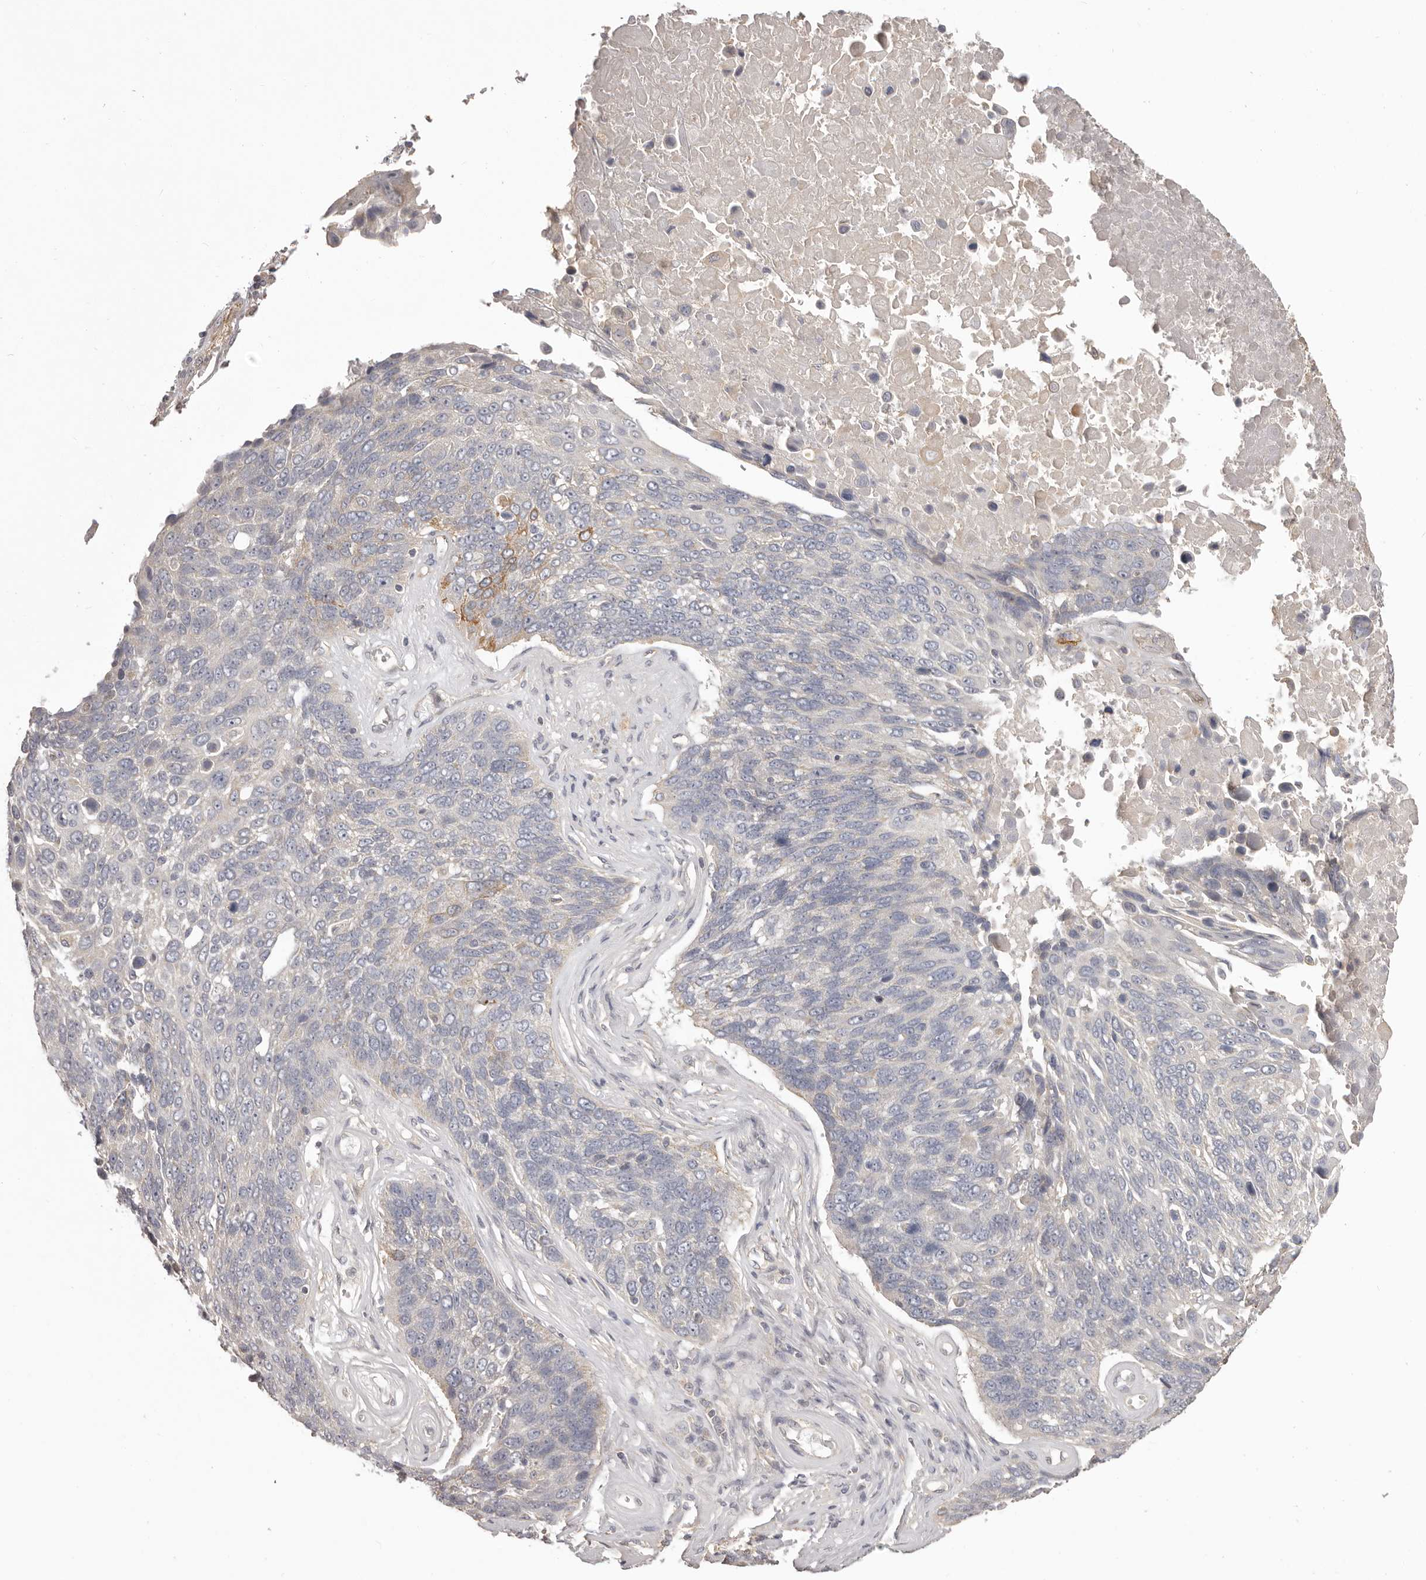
{"staining": {"intensity": "negative", "quantity": "none", "location": "none"}, "tissue": "lung cancer", "cell_type": "Tumor cells", "image_type": "cancer", "snomed": [{"axis": "morphology", "description": "Squamous cell carcinoma, NOS"}, {"axis": "topography", "description": "Lung"}], "caption": "Human lung cancer (squamous cell carcinoma) stained for a protein using immunohistochemistry (IHC) shows no positivity in tumor cells.", "gene": "HRH1", "patient": {"sex": "male", "age": 66}}